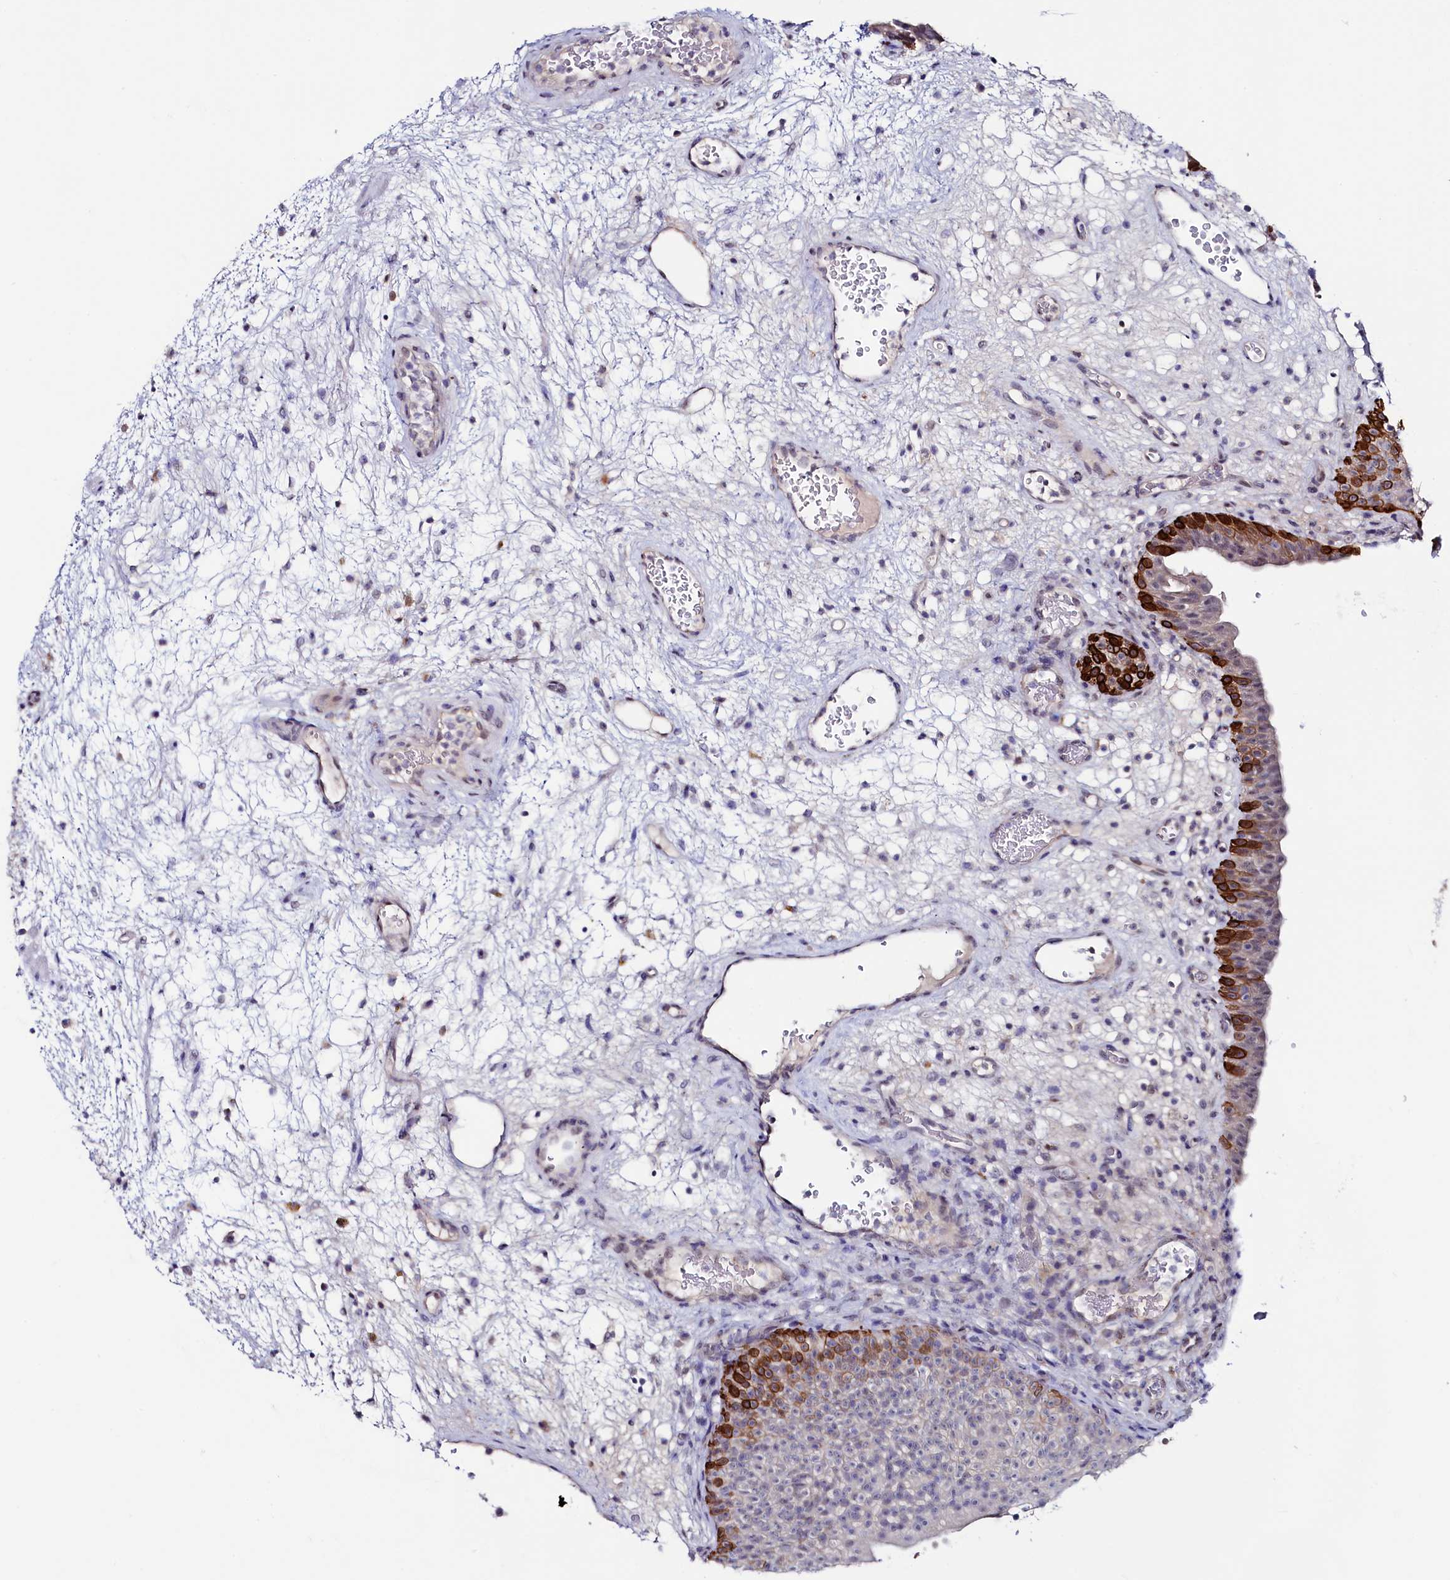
{"staining": {"intensity": "strong", "quantity": "<25%", "location": "cytoplasmic/membranous"}, "tissue": "urinary bladder", "cell_type": "Urothelial cells", "image_type": "normal", "snomed": [{"axis": "morphology", "description": "Normal tissue, NOS"}, {"axis": "topography", "description": "Urinary bladder"}], "caption": "An image of human urinary bladder stained for a protein exhibits strong cytoplasmic/membranous brown staining in urothelial cells. (DAB IHC with brightfield microscopy, high magnification).", "gene": "ASTE1", "patient": {"sex": "male", "age": 71}}